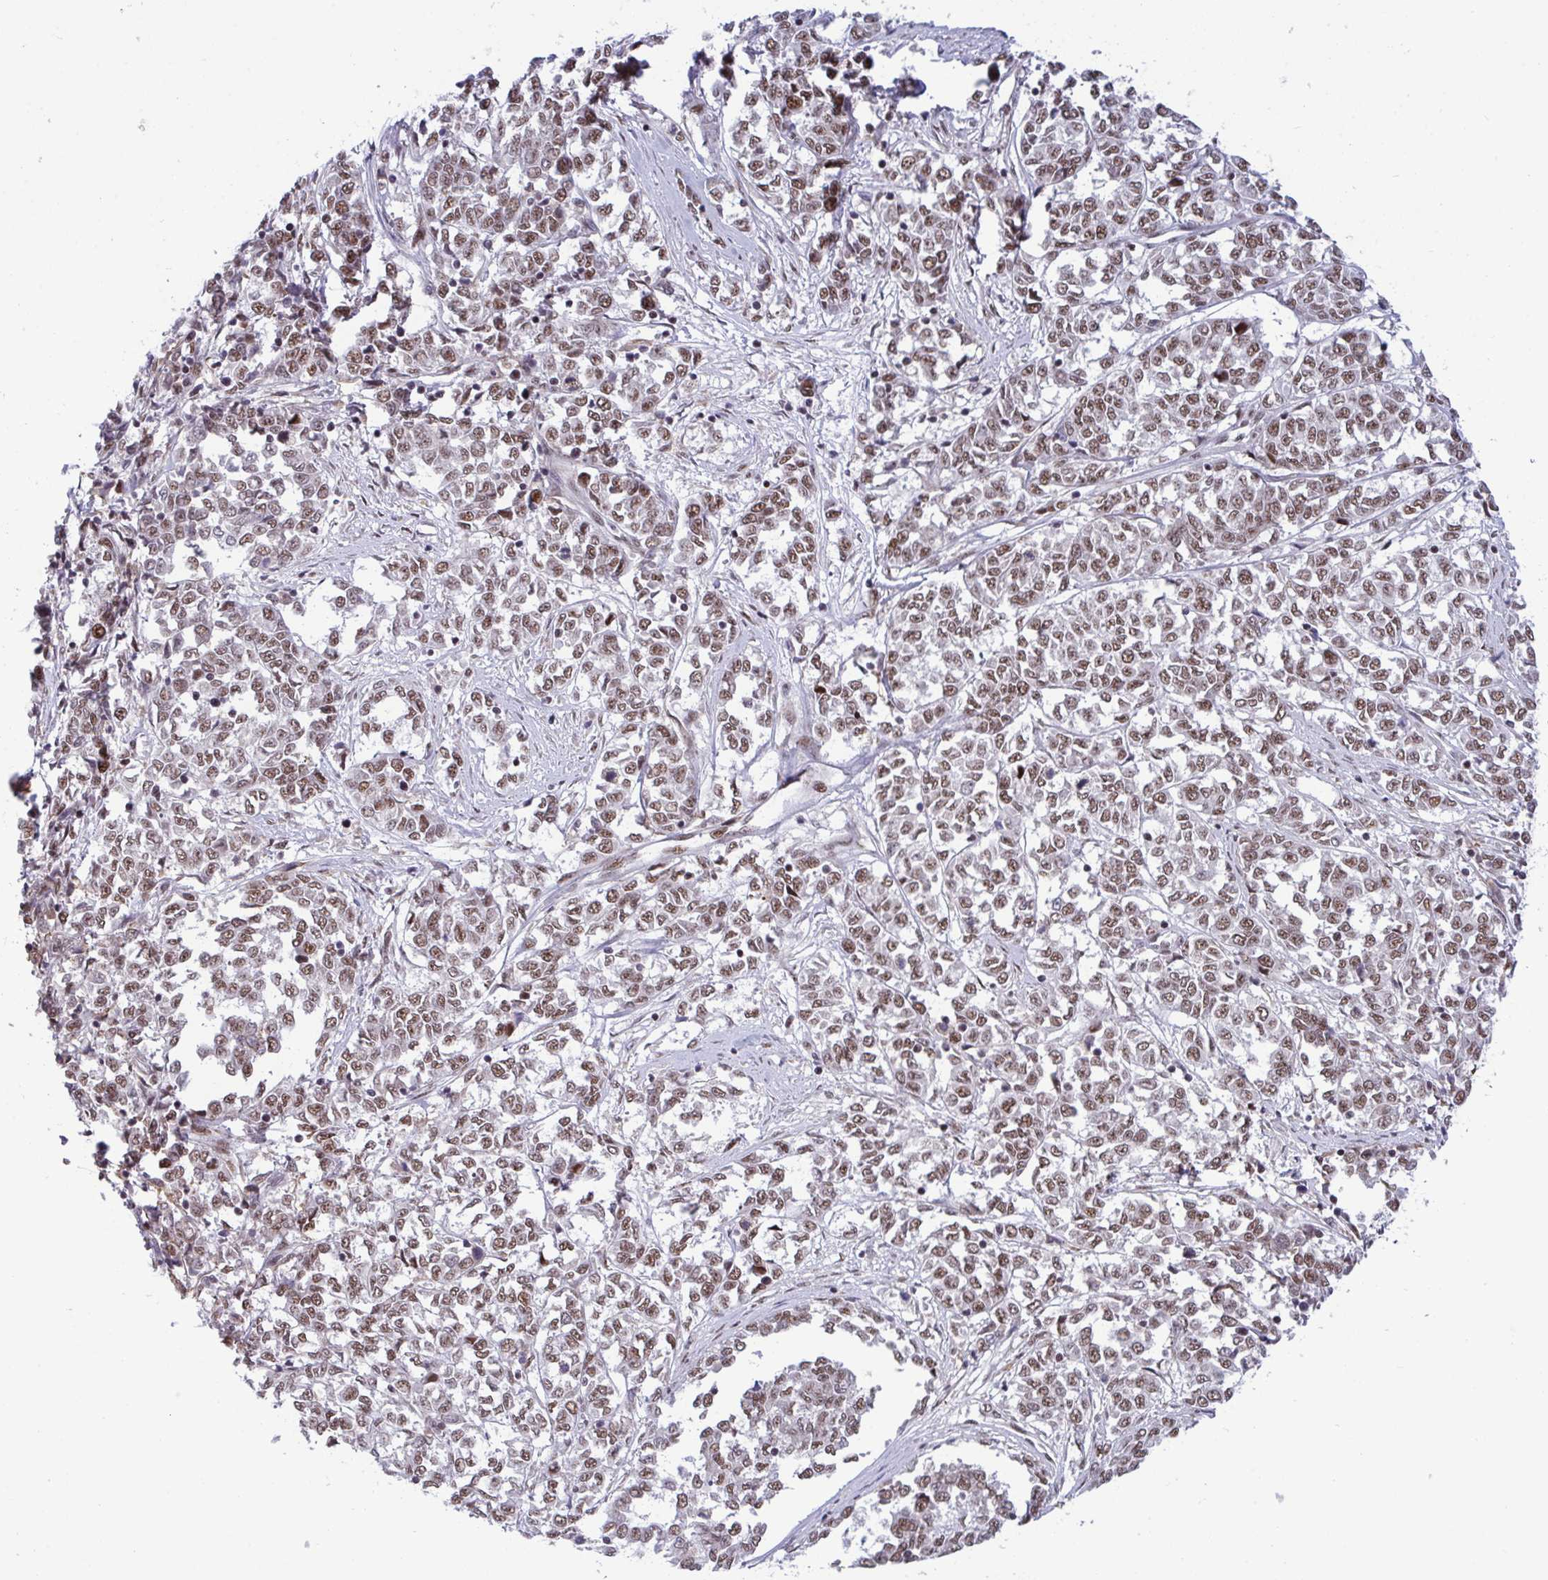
{"staining": {"intensity": "moderate", "quantity": "25%-75%", "location": "nuclear"}, "tissue": "melanoma", "cell_type": "Tumor cells", "image_type": "cancer", "snomed": [{"axis": "morphology", "description": "Malignant melanoma, NOS"}, {"axis": "topography", "description": "Skin"}], "caption": "Human melanoma stained for a protein (brown) exhibits moderate nuclear positive expression in approximately 25%-75% of tumor cells.", "gene": "WBP11", "patient": {"sex": "female", "age": 72}}